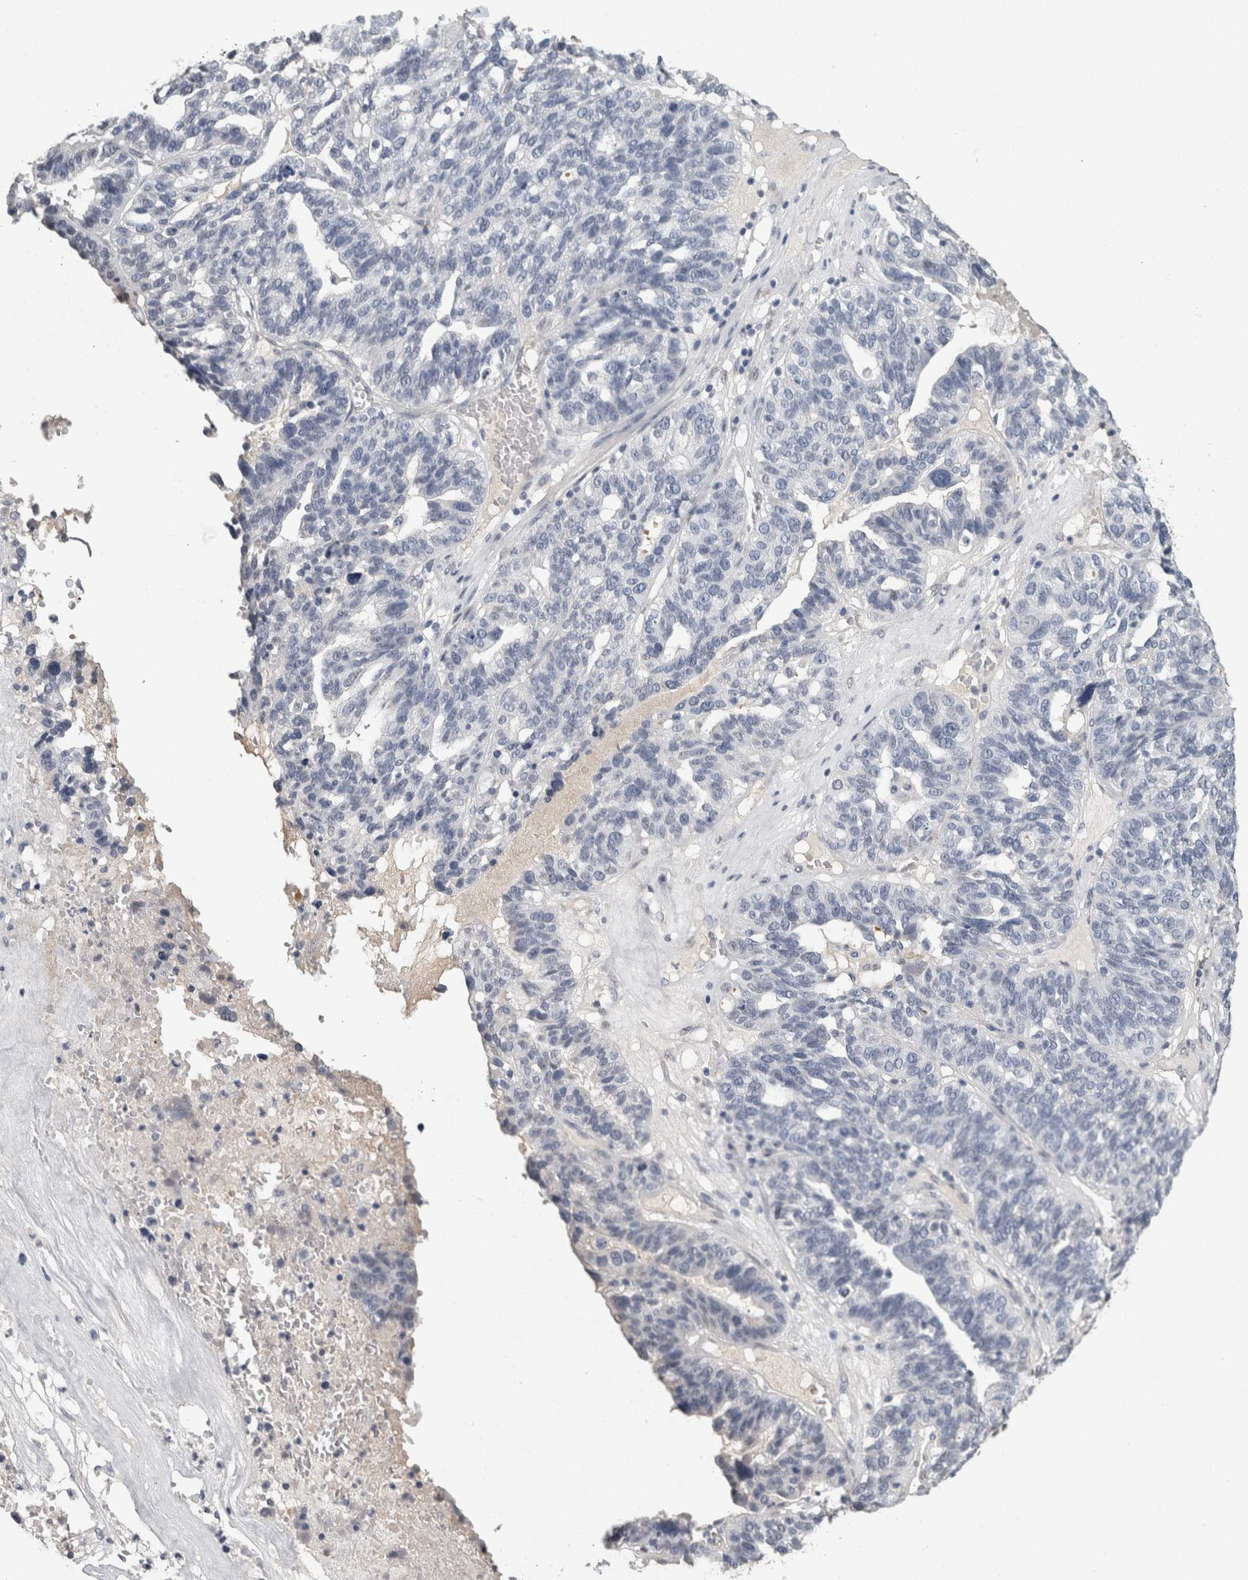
{"staining": {"intensity": "negative", "quantity": "none", "location": "none"}, "tissue": "ovarian cancer", "cell_type": "Tumor cells", "image_type": "cancer", "snomed": [{"axis": "morphology", "description": "Cystadenocarcinoma, serous, NOS"}, {"axis": "topography", "description": "Ovary"}], "caption": "High magnification brightfield microscopy of ovarian serous cystadenocarcinoma stained with DAB (brown) and counterstained with hematoxylin (blue): tumor cells show no significant positivity.", "gene": "LTBP1", "patient": {"sex": "female", "age": 59}}